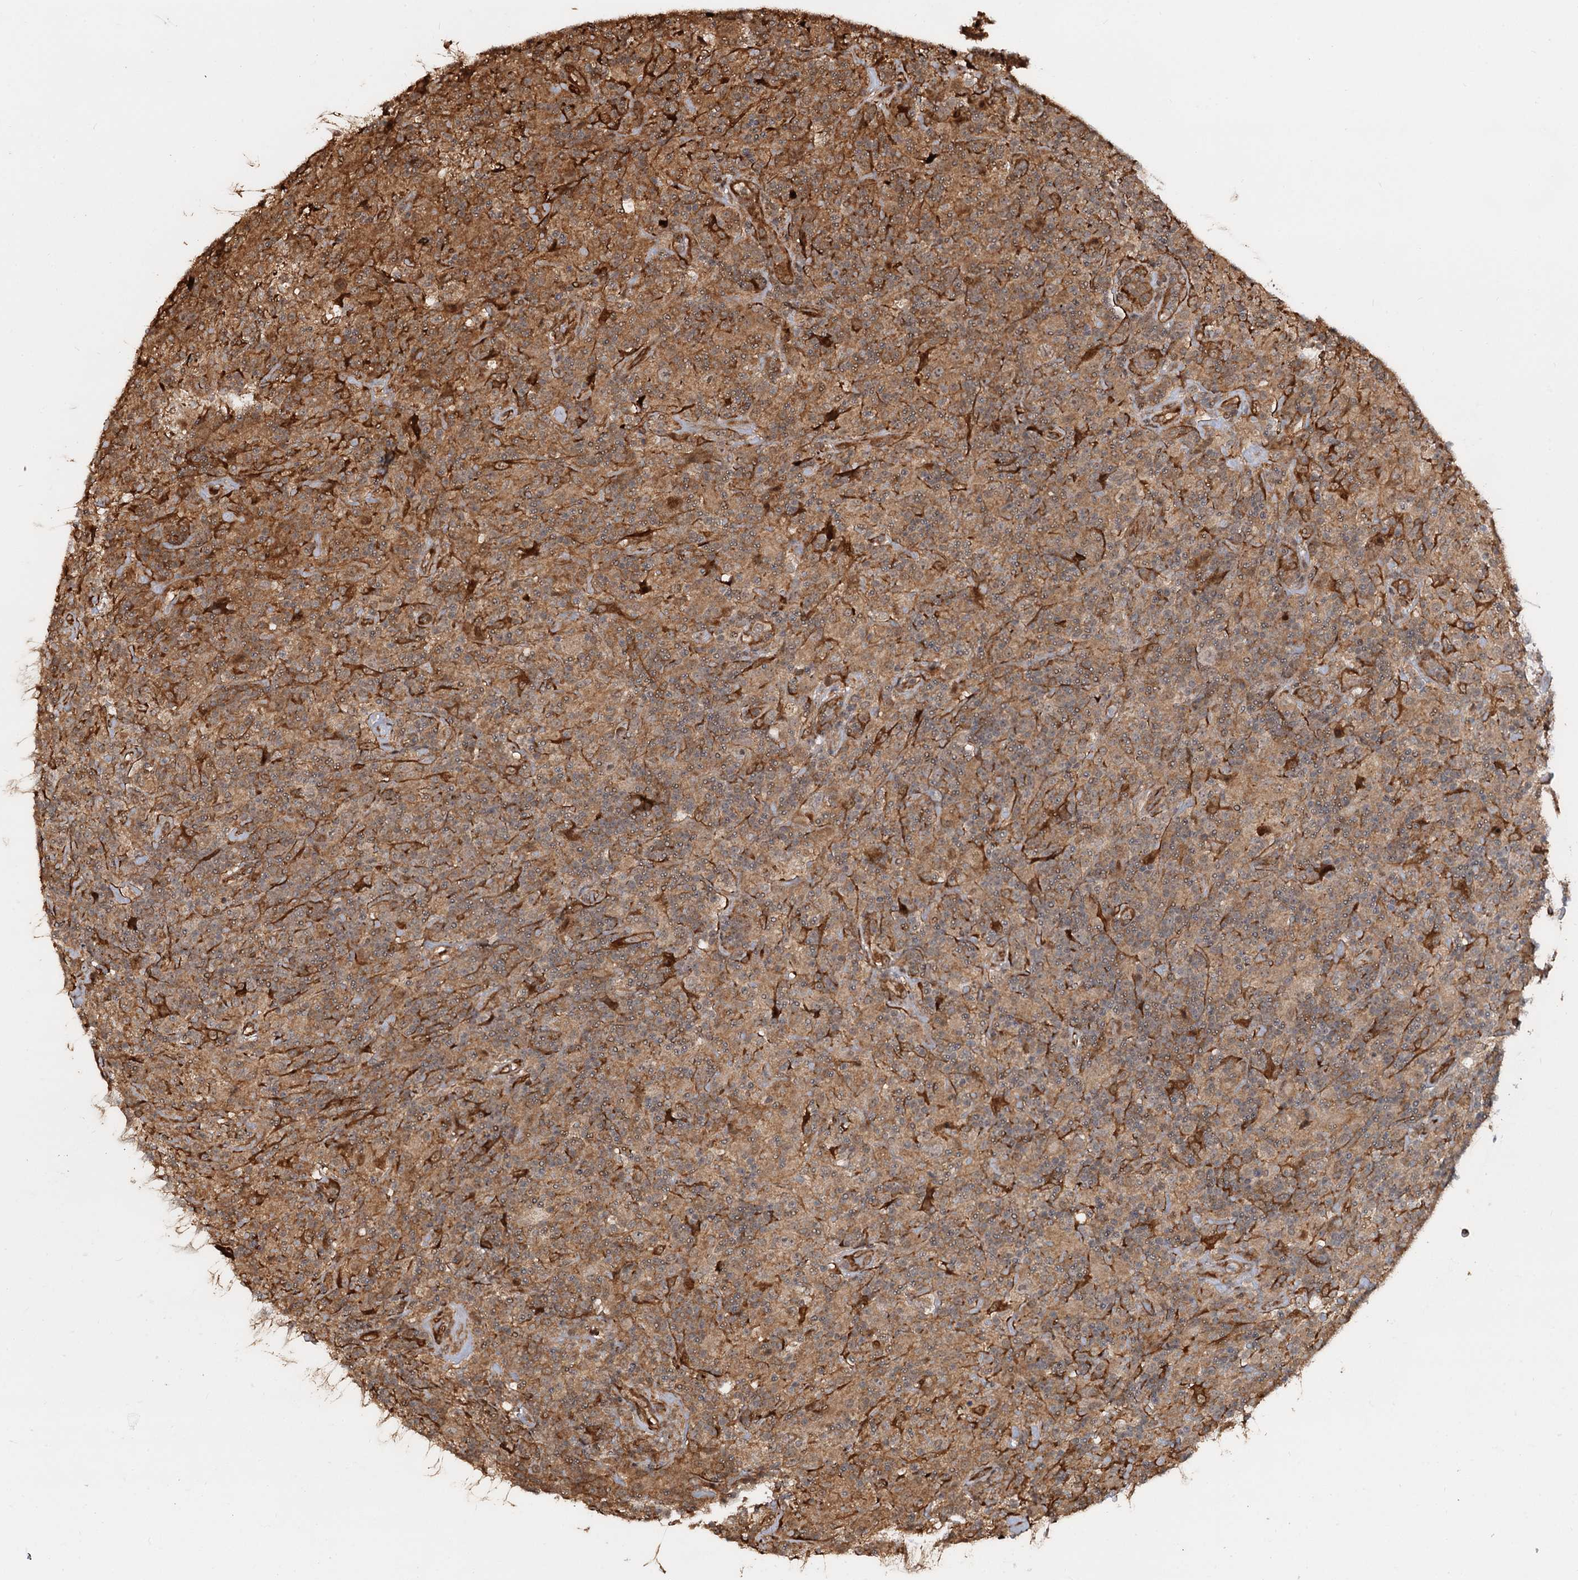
{"staining": {"intensity": "weak", "quantity": "25%-75%", "location": "cytoplasmic/membranous,nuclear"}, "tissue": "lymphoma", "cell_type": "Tumor cells", "image_type": "cancer", "snomed": [{"axis": "morphology", "description": "Hodgkin's disease, NOS"}, {"axis": "topography", "description": "Lymph node"}], "caption": "Hodgkin's disease stained for a protein (brown) reveals weak cytoplasmic/membranous and nuclear positive positivity in about 25%-75% of tumor cells.", "gene": "SNRNP25", "patient": {"sex": "male", "age": 70}}